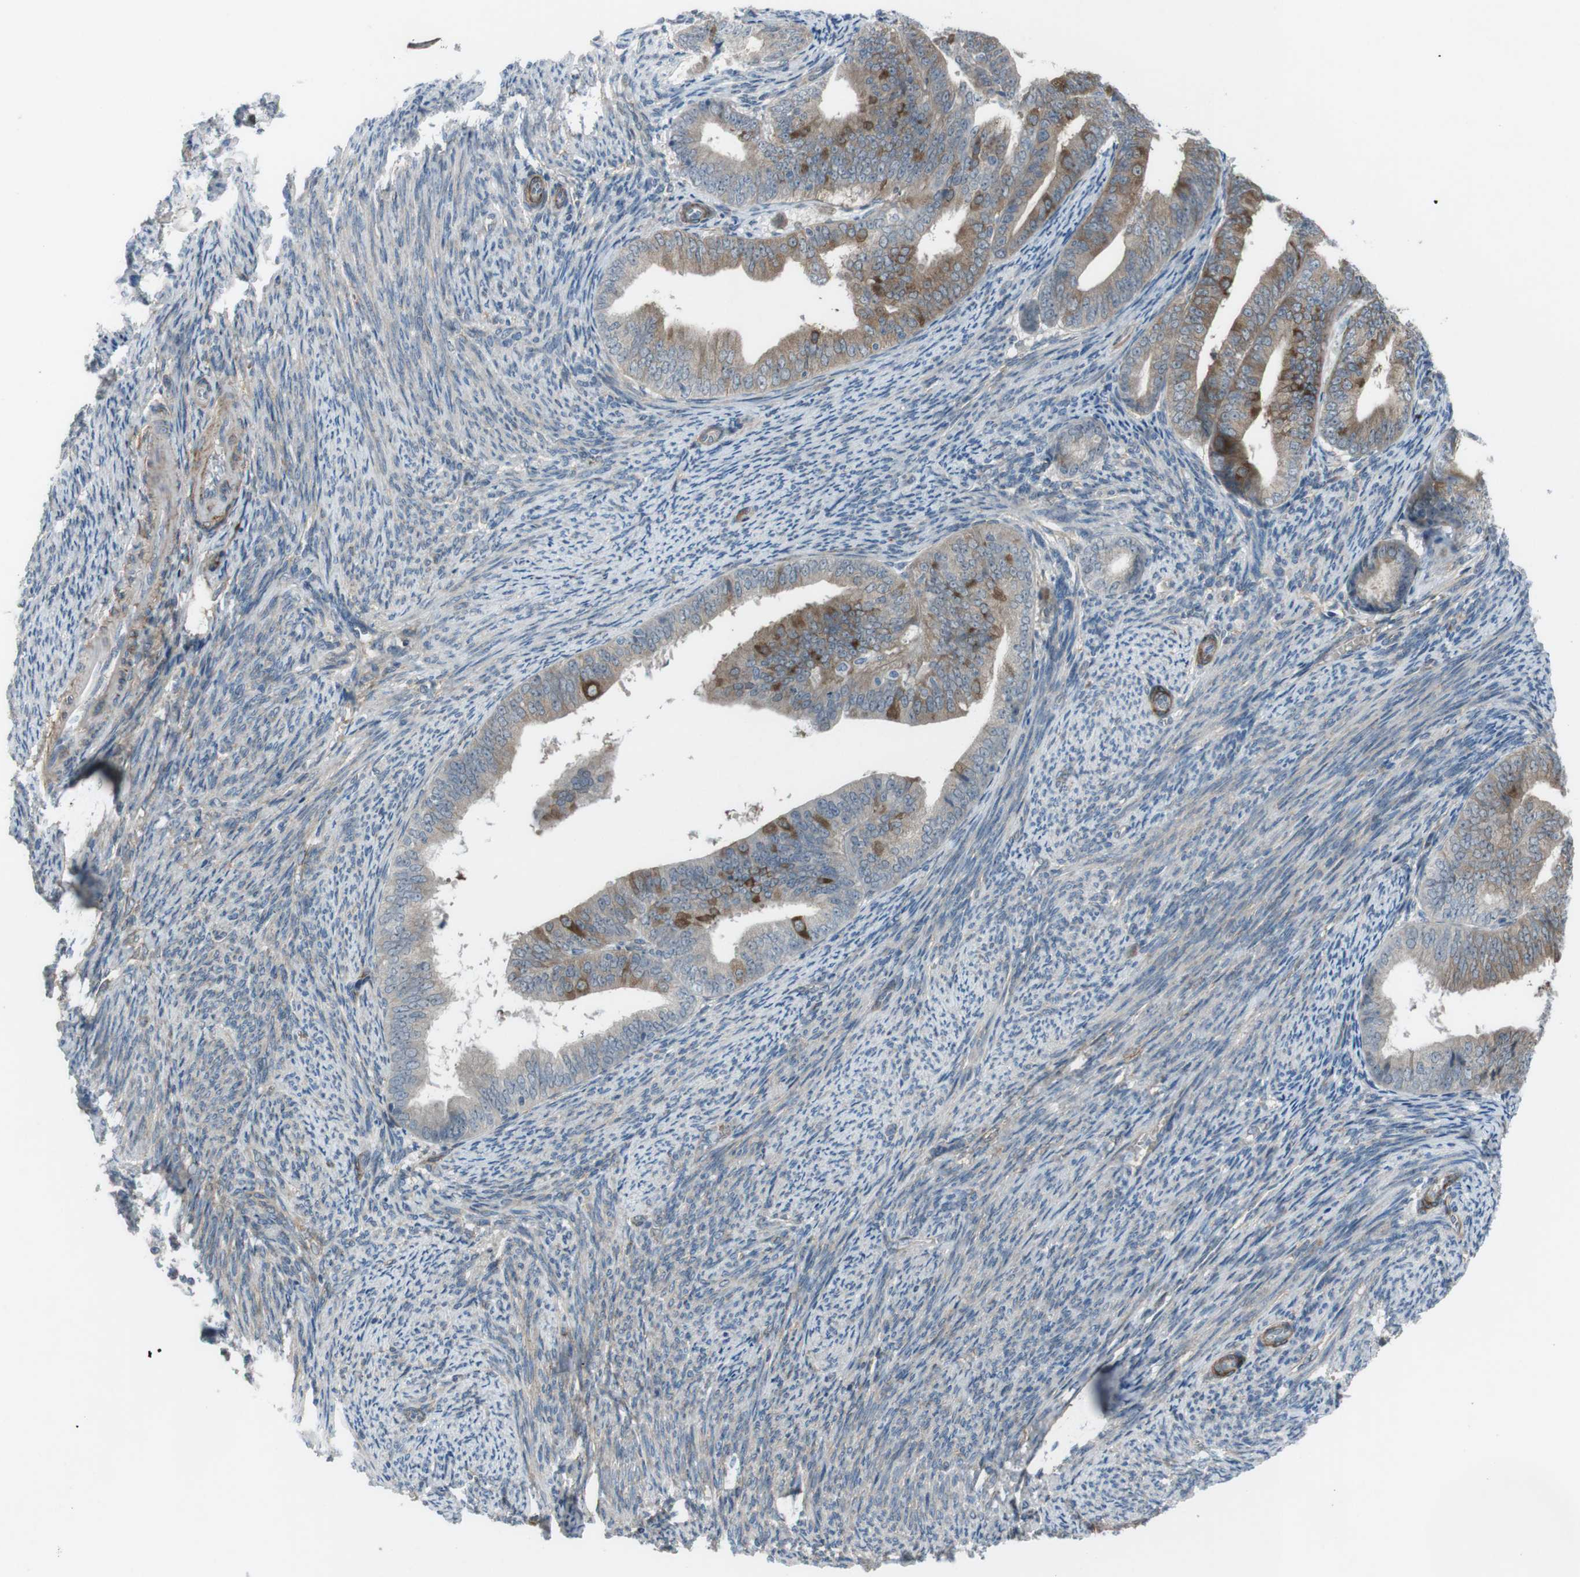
{"staining": {"intensity": "moderate", "quantity": "<25%", "location": "cytoplasmic/membranous"}, "tissue": "endometrial cancer", "cell_type": "Tumor cells", "image_type": "cancer", "snomed": [{"axis": "morphology", "description": "Adenocarcinoma, NOS"}, {"axis": "topography", "description": "Endometrium"}], "caption": "IHC of human endometrial adenocarcinoma shows low levels of moderate cytoplasmic/membranous expression in approximately <25% of tumor cells.", "gene": "ANK2", "patient": {"sex": "female", "age": 63}}